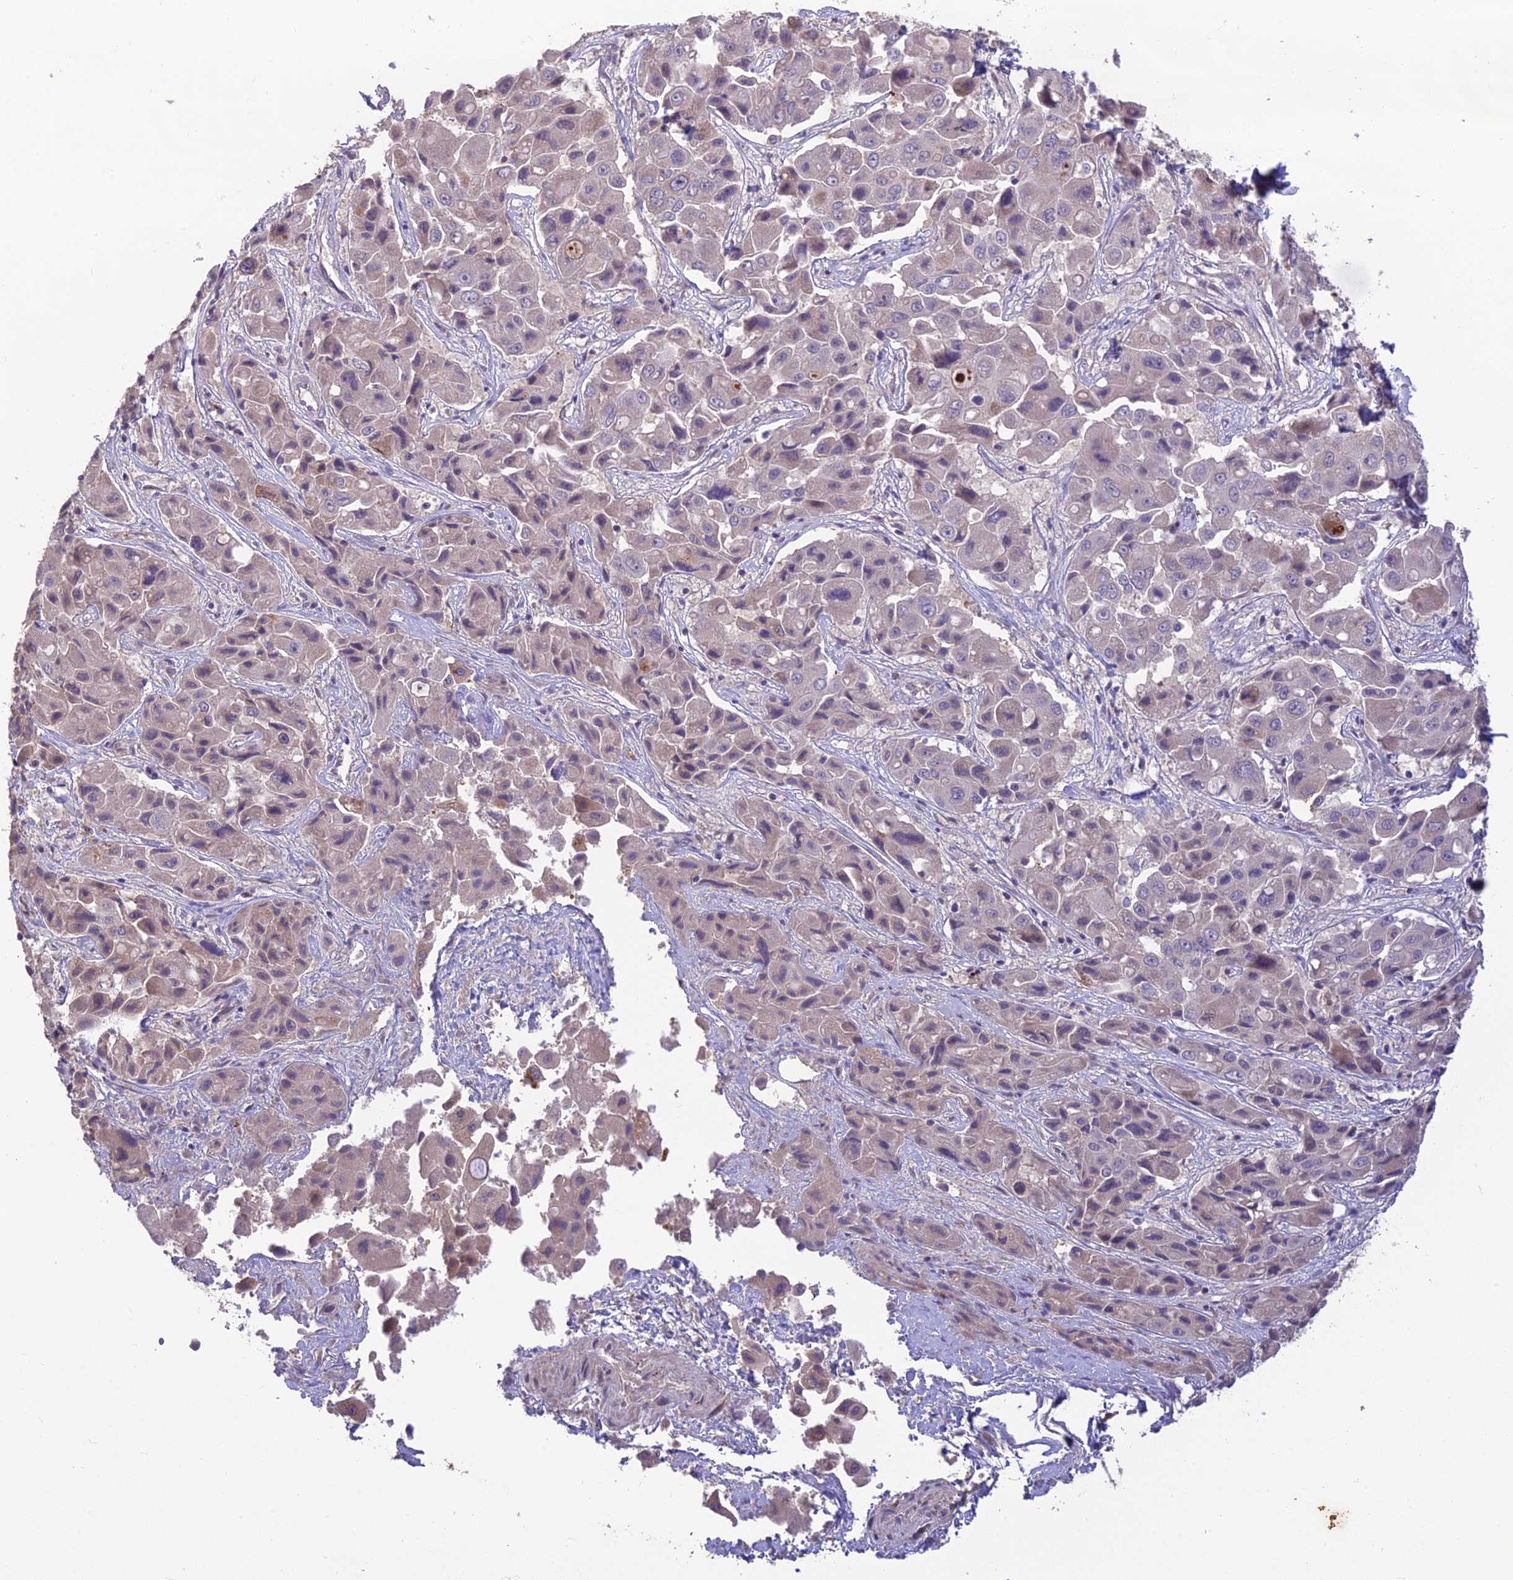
{"staining": {"intensity": "negative", "quantity": "none", "location": "none"}, "tissue": "liver cancer", "cell_type": "Tumor cells", "image_type": "cancer", "snomed": [{"axis": "morphology", "description": "Cholangiocarcinoma"}, {"axis": "topography", "description": "Liver"}], "caption": "An immunohistochemistry photomicrograph of cholangiocarcinoma (liver) is shown. There is no staining in tumor cells of cholangiocarcinoma (liver).", "gene": "ASPDH", "patient": {"sex": "male", "age": 67}}